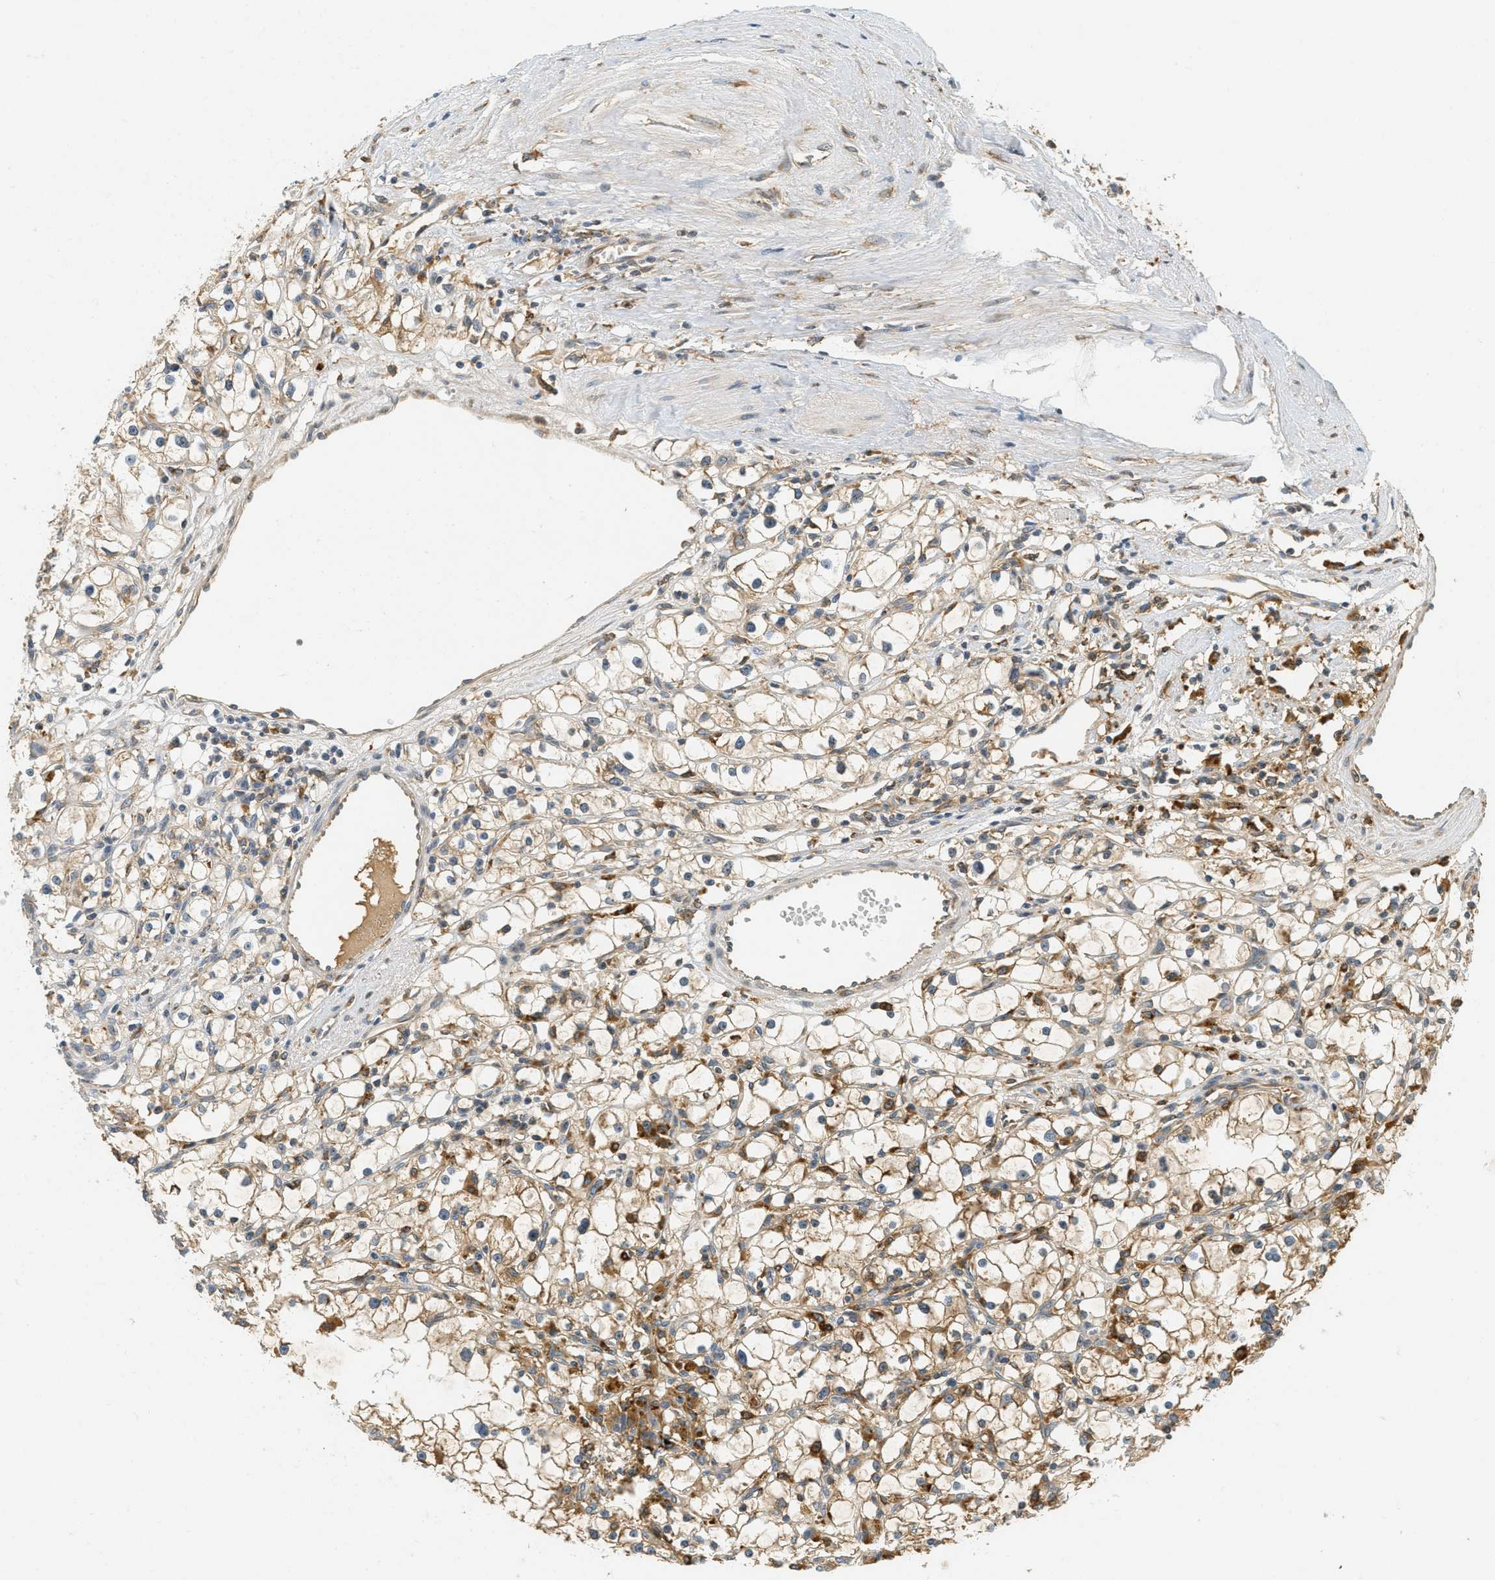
{"staining": {"intensity": "weak", "quantity": ">75%", "location": "cytoplasmic/membranous"}, "tissue": "renal cancer", "cell_type": "Tumor cells", "image_type": "cancer", "snomed": [{"axis": "morphology", "description": "Adenocarcinoma, NOS"}, {"axis": "topography", "description": "Kidney"}], "caption": "Protein expression by immunohistochemistry (IHC) reveals weak cytoplasmic/membranous positivity in about >75% of tumor cells in adenocarcinoma (renal).", "gene": "PDK1", "patient": {"sex": "male", "age": 56}}